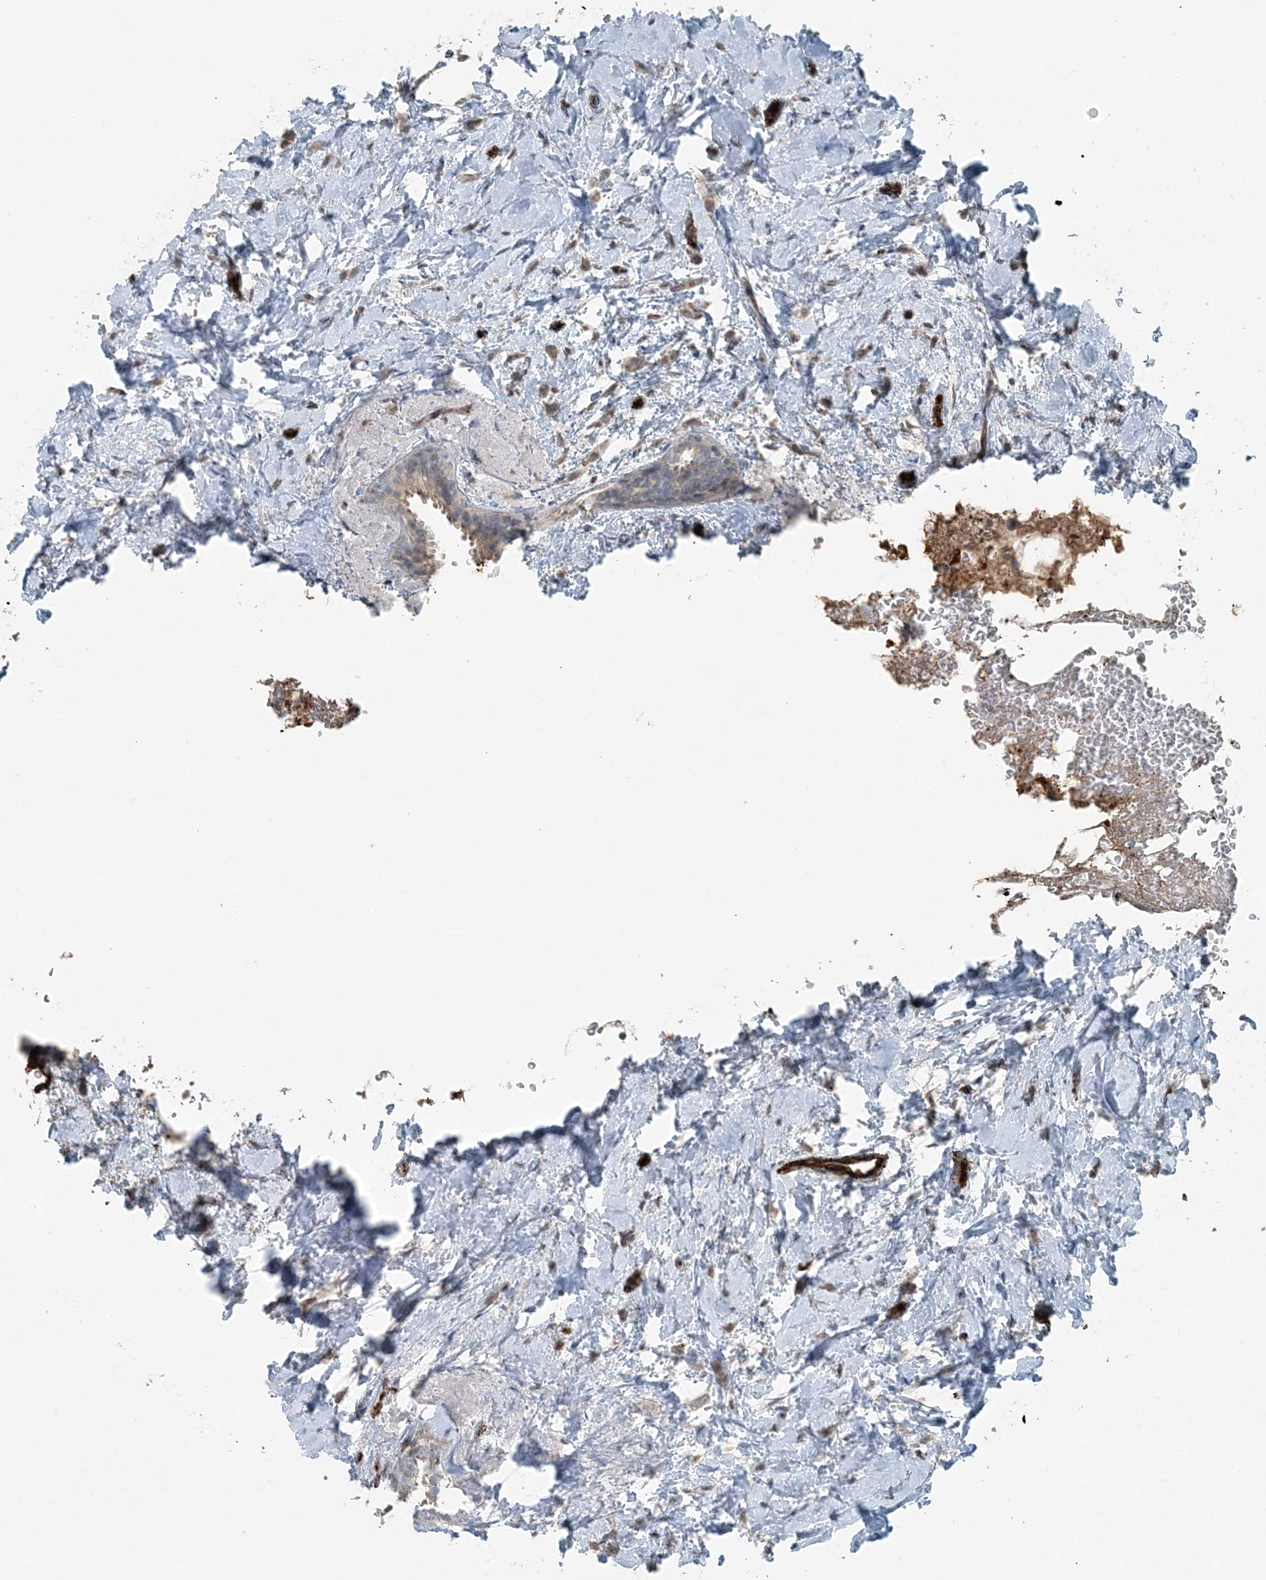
{"staining": {"intensity": "weak", "quantity": "25%-75%", "location": "cytoplasmic/membranous"}, "tissue": "breast cancer", "cell_type": "Tumor cells", "image_type": "cancer", "snomed": [{"axis": "morphology", "description": "Lobular carcinoma"}, {"axis": "topography", "description": "Breast"}], "caption": "High-power microscopy captured an immunohistochemistry histopathology image of breast cancer (lobular carcinoma), revealing weak cytoplasmic/membranous expression in approximately 25%-75% of tumor cells.", "gene": "ELOVL7", "patient": {"sex": "female", "age": 47}}